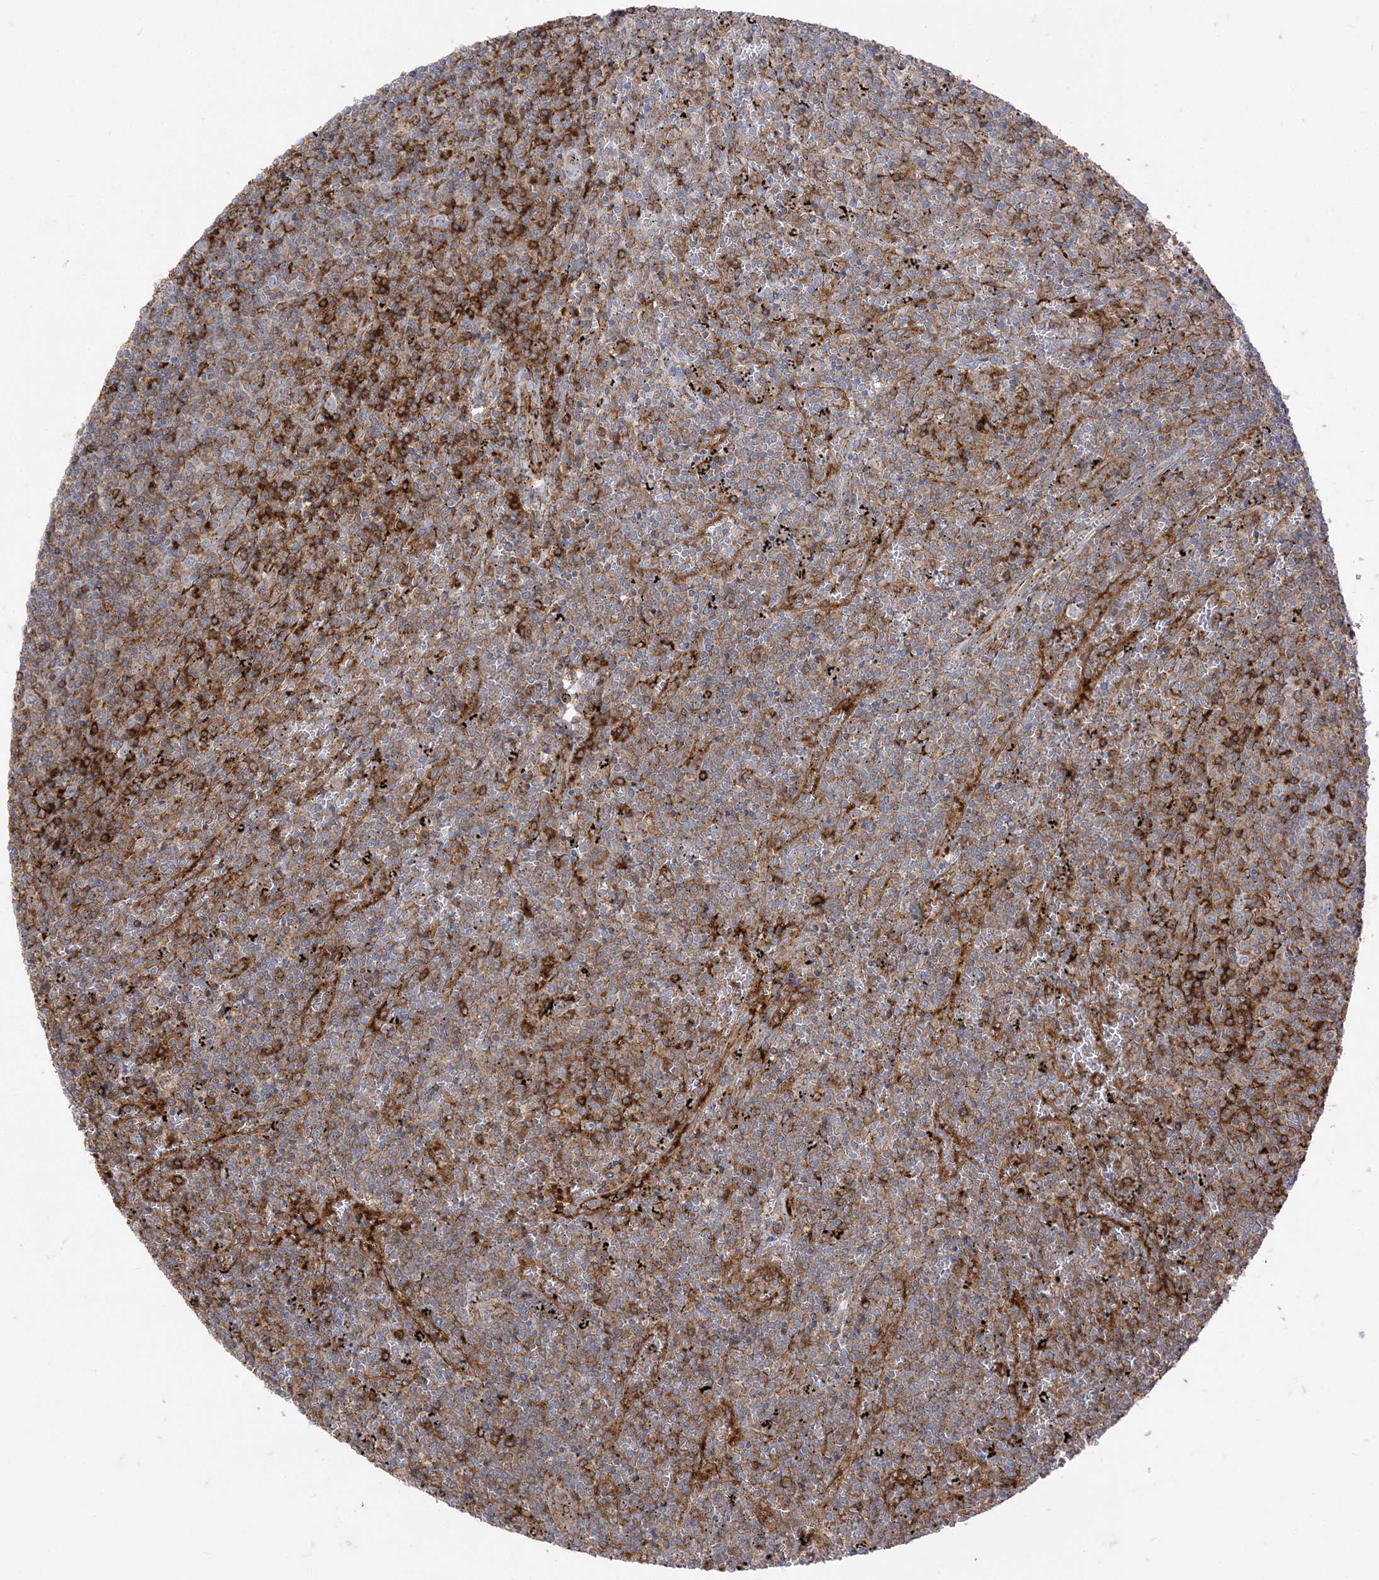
{"staining": {"intensity": "moderate", "quantity": "25%-75%", "location": "cytoplasmic/membranous"}, "tissue": "lymphoma", "cell_type": "Tumor cells", "image_type": "cancer", "snomed": [{"axis": "morphology", "description": "Malignant lymphoma, non-Hodgkin's type, Low grade"}, {"axis": "topography", "description": "Spleen"}], "caption": "This histopathology image displays IHC staining of lymphoma, with medium moderate cytoplasmic/membranous staining in approximately 25%-75% of tumor cells.", "gene": "DERL3", "patient": {"sex": "female", "age": 50}}